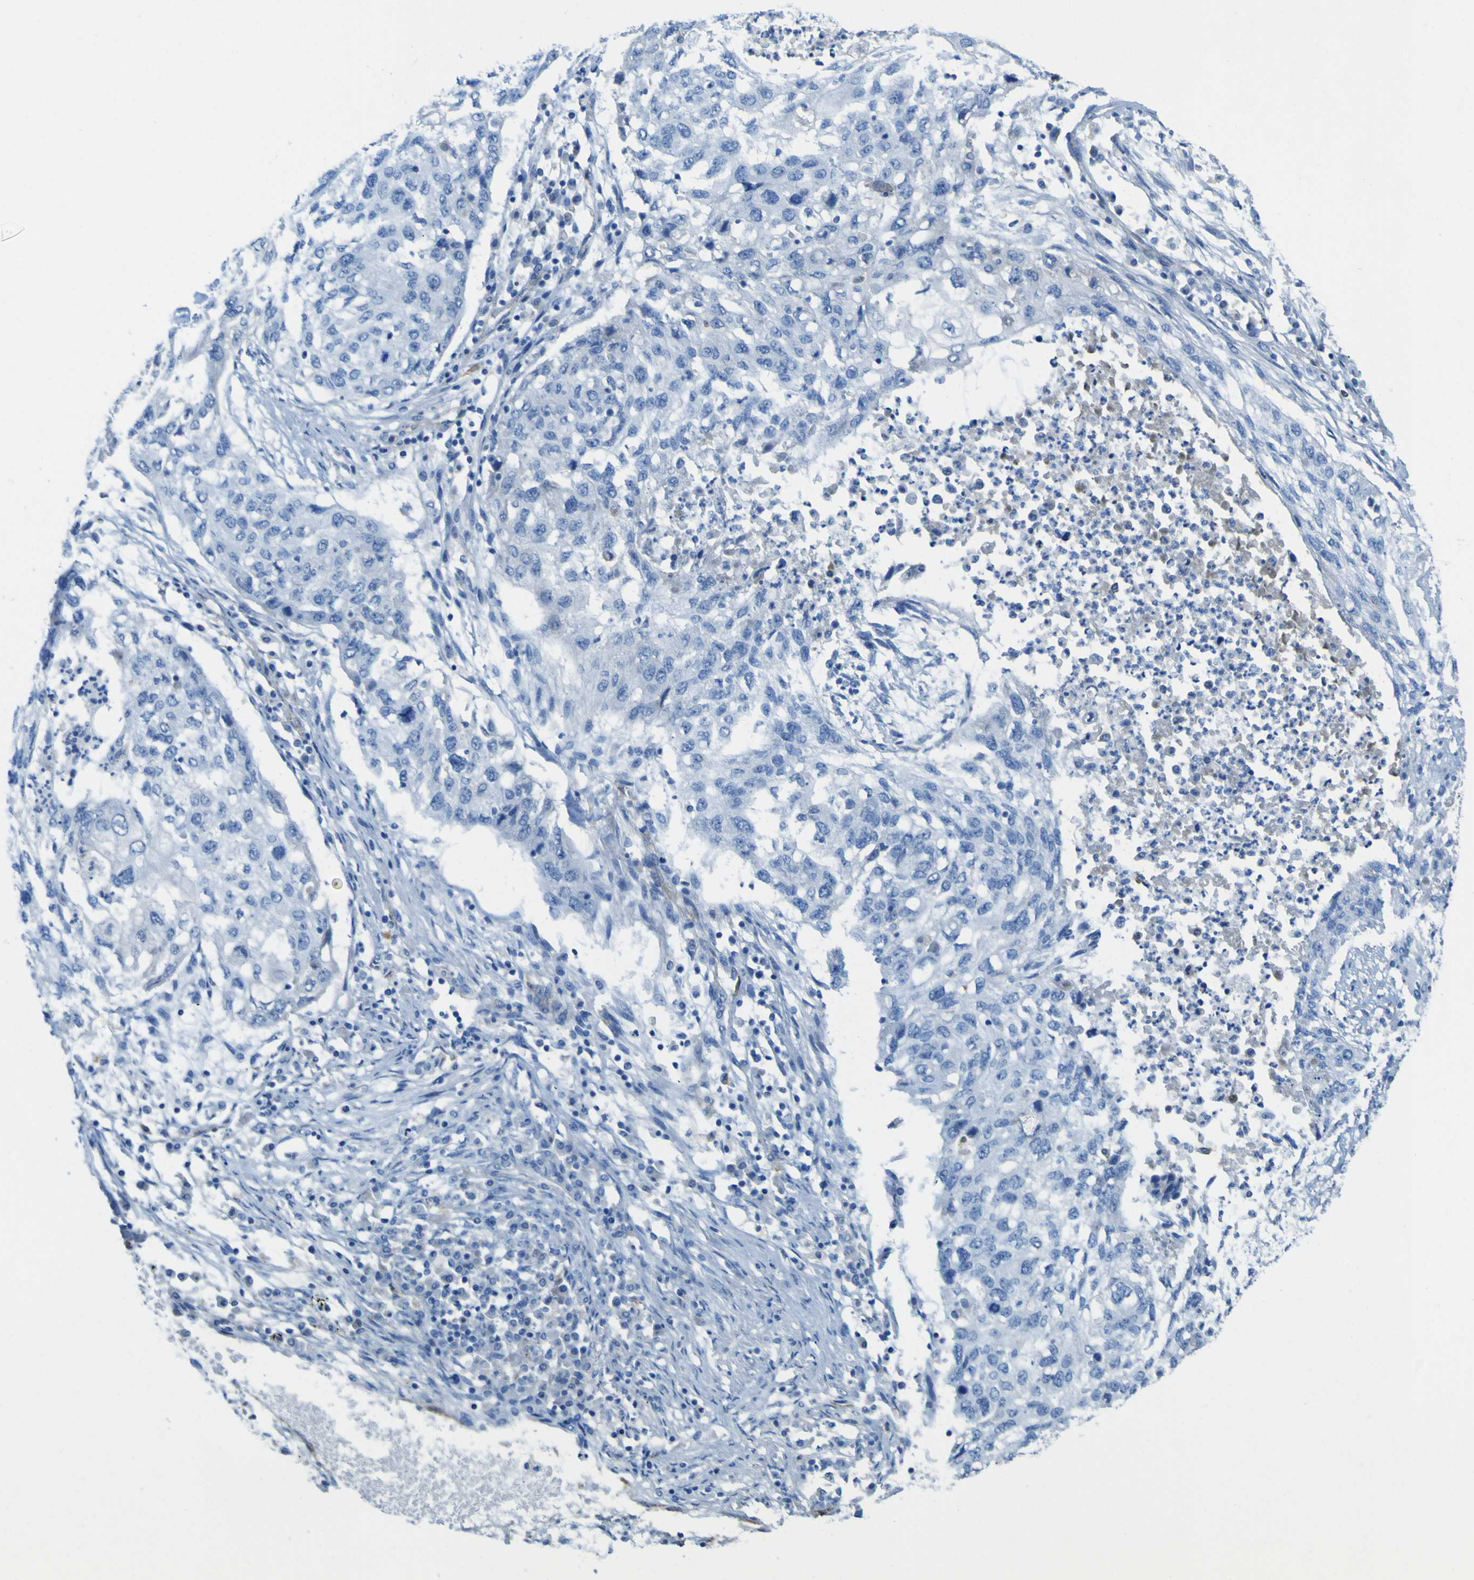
{"staining": {"intensity": "negative", "quantity": "none", "location": "none"}, "tissue": "lung cancer", "cell_type": "Tumor cells", "image_type": "cancer", "snomed": [{"axis": "morphology", "description": "Squamous cell carcinoma, NOS"}, {"axis": "topography", "description": "Lung"}], "caption": "This is an immunohistochemistry (IHC) micrograph of lung cancer (squamous cell carcinoma). There is no positivity in tumor cells.", "gene": "CD93", "patient": {"sex": "female", "age": 63}}